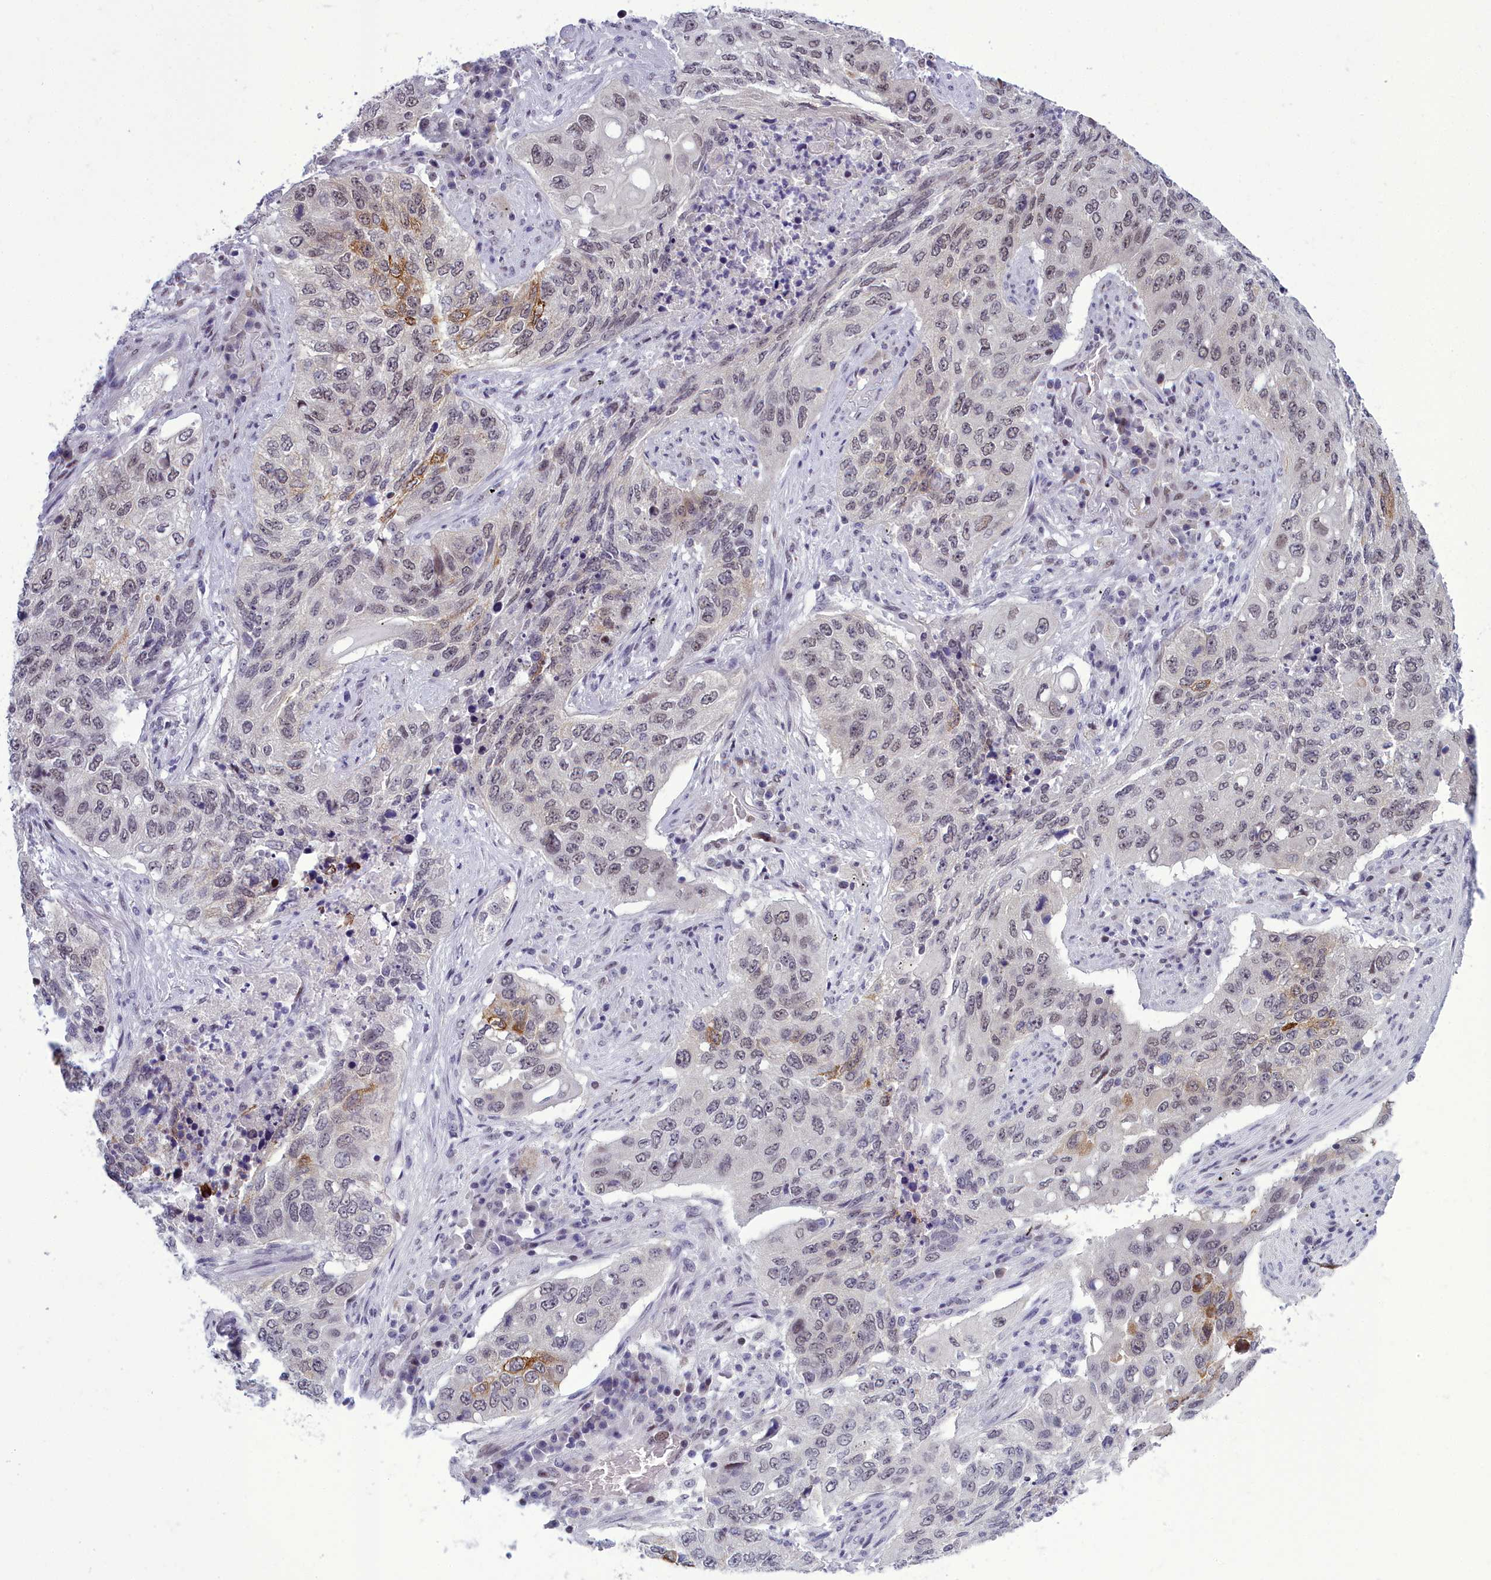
{"staining": {"intensity": "moderate", "quantity": "<25%", "location": "cytoplasmic/membranous,nuclear"}, "tissue": "lung cancer", "cell_type": "Tumor cells", "image_type": "cancer", "snomed": [{"axis": "morphology", "description": "Squamous cell carcinoma, NOS"}, {"axis": "topography", "description": "Lung"}], "caption": "Immunohistochemistry staining of lung squamous cell carcinoma, which reveals low levels of moderate cytoplasmic/membranous and nuclear expression in about <25% of tumor cells indicating moderate cytoplasmic/membranous and nuclear protein positivity. The staining was performed using DAB (3,3'-diaminobenzidine) (brown) for protein detection and nuclei were counterstained in hematoxylin (blue).", "gene": "CEACAM19", "patient": {"sex": "female", "age": 63}}